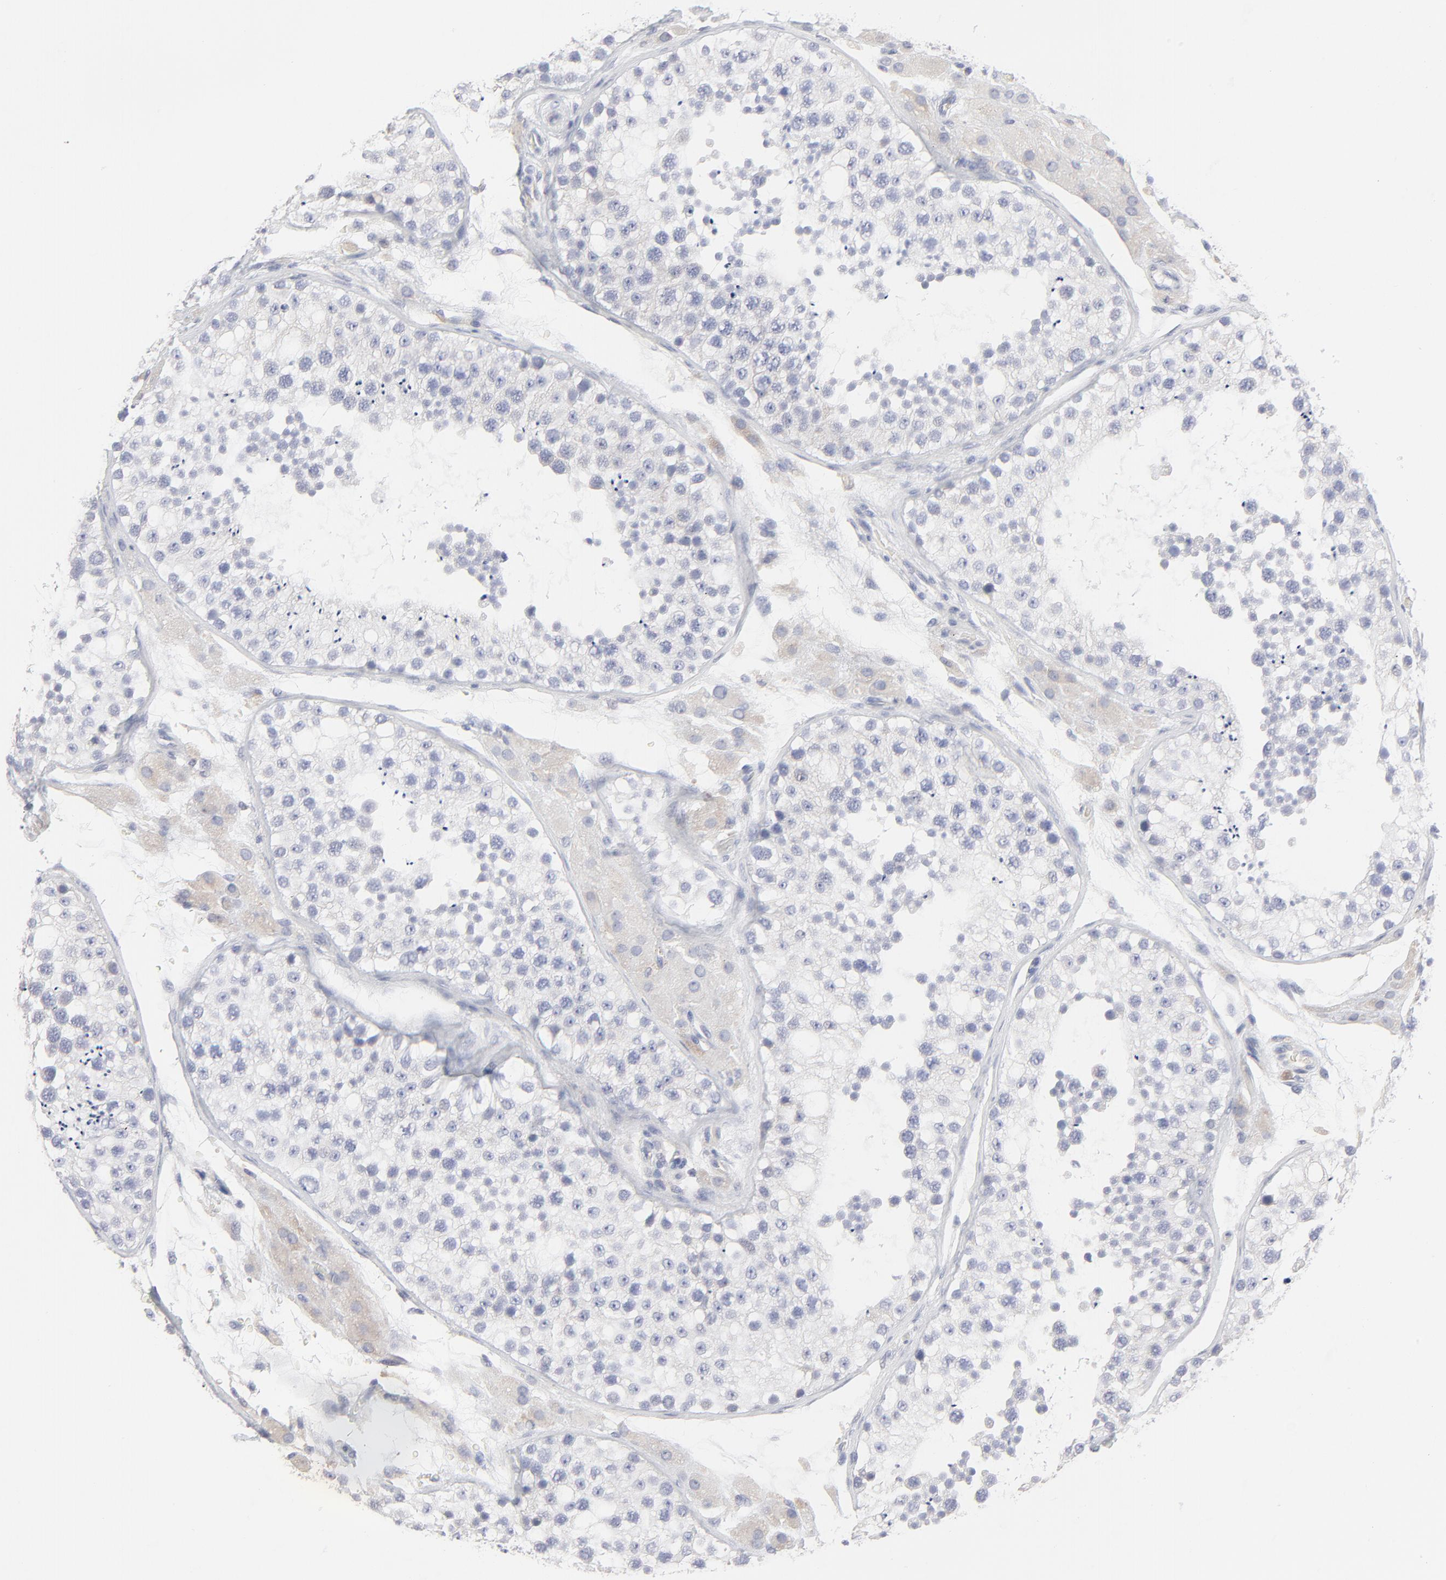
{"staining": {"intensity": "negative", "quantity": "none", "location": "none"}, "tissue": "testis", "cell_type": "Cells in seminiferous ducts", "image_type": "normal", "snomed": [{"axis": "morphology", "description": "Normal tissue, NOS"}, {"axis": "topography", "description": "Testis"}], "caption": "There is no significant expression in cells in seminiferous ducts of testis. (Immunohistochemistry, brightfield microscopy, high magnification).", "gene": "TRIM22", "patient": {"sex": "male", "age": 26}}